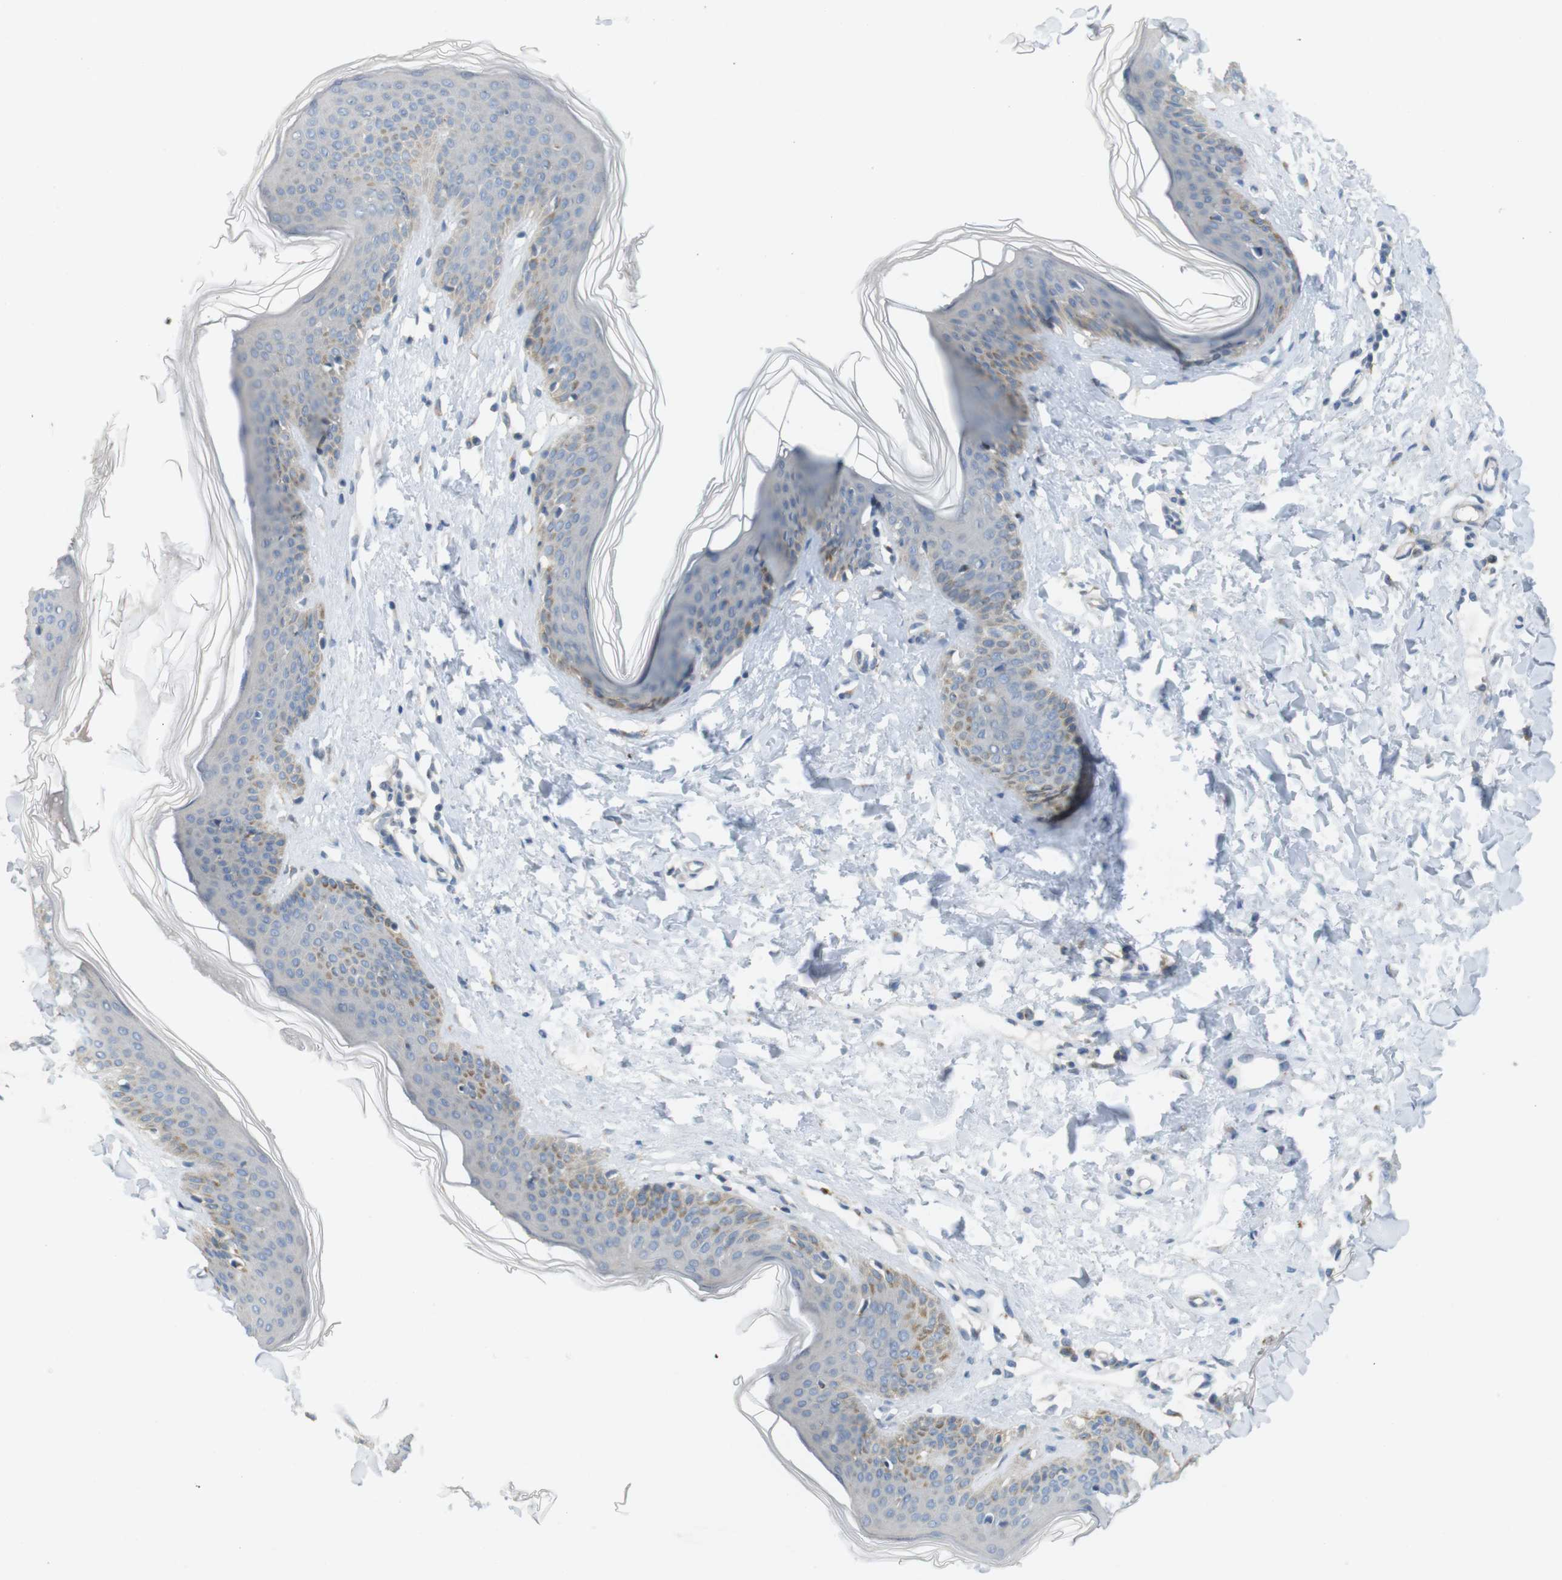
{"staining": {"intensity": "negative", "quantity": "none", "location": "none"}, "tissue": "skin", "cell_type": "Fibroblasts", "image_type": "normal", "snomed": [{"axis": "morphology", "description": "Normal tissue, NOS"}, {"axis": "topography", "description": "Skin"}], "caption": "This is a image of immunohistochemistry (IHC) staining of normal skin, which shows no staining in fibroblasts. Nuclei are stained in blue.", "gene": "YIPF3", "patient": {"sex": "female", "age": 17}}